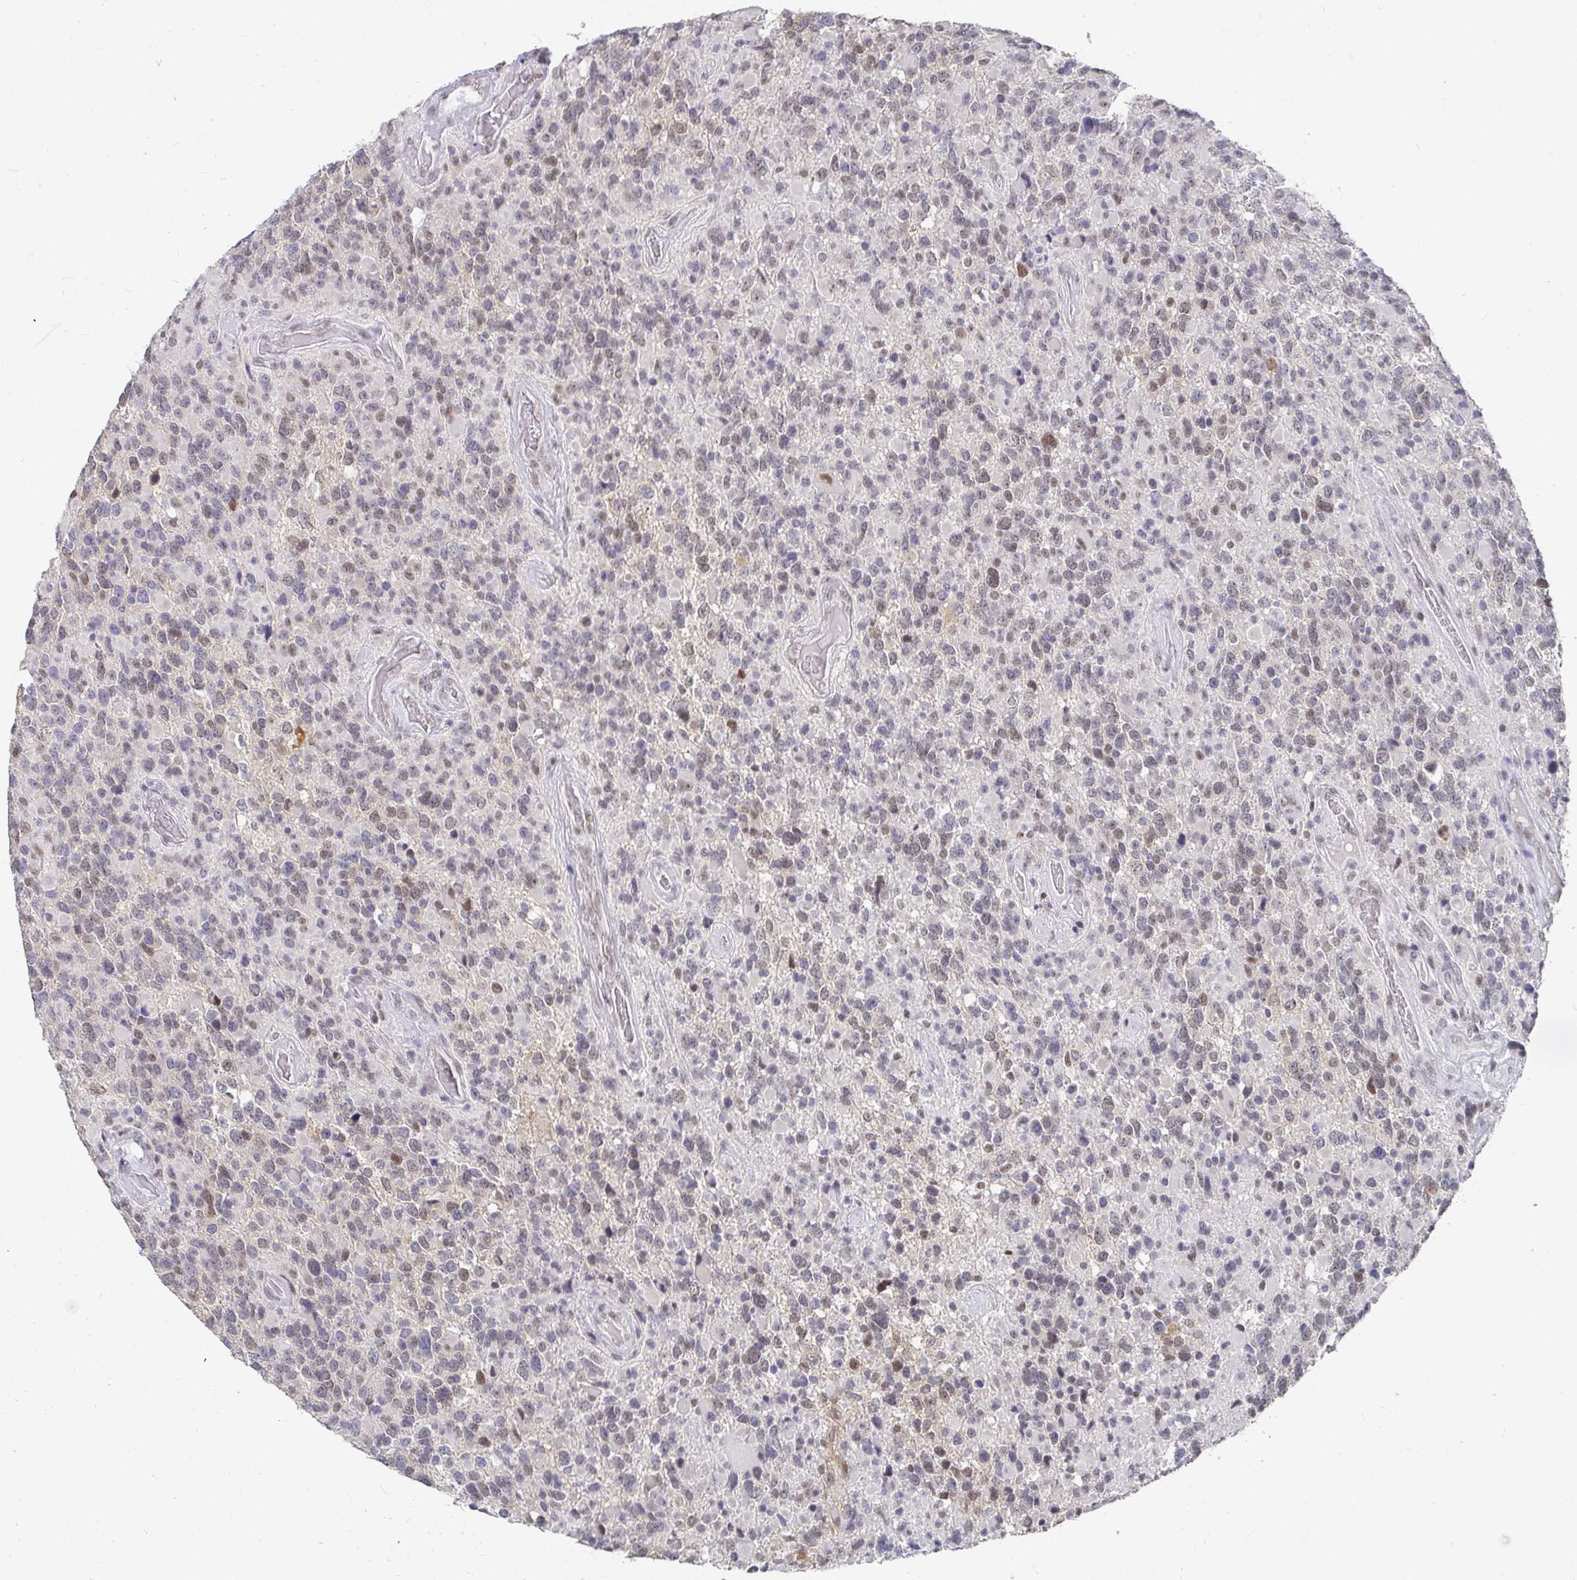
{"staining": {"intensity": "weak", "quantity": "<25%", "location": "nuclear"}, "tissue": "glioma", "cell_type": "Tumor cells", "image_type": "cancer", "snomed": [{"axis": "morphology", "description": "Glioma, malignant, High grade"}, {"axis": "topography", "description": "Brain"}], "caption": "There is no significant positivity in tumor cells of high-grade glioma (malignant).", "gene": "RCOR1", "patient": {"sex": "female", "age": 40}}